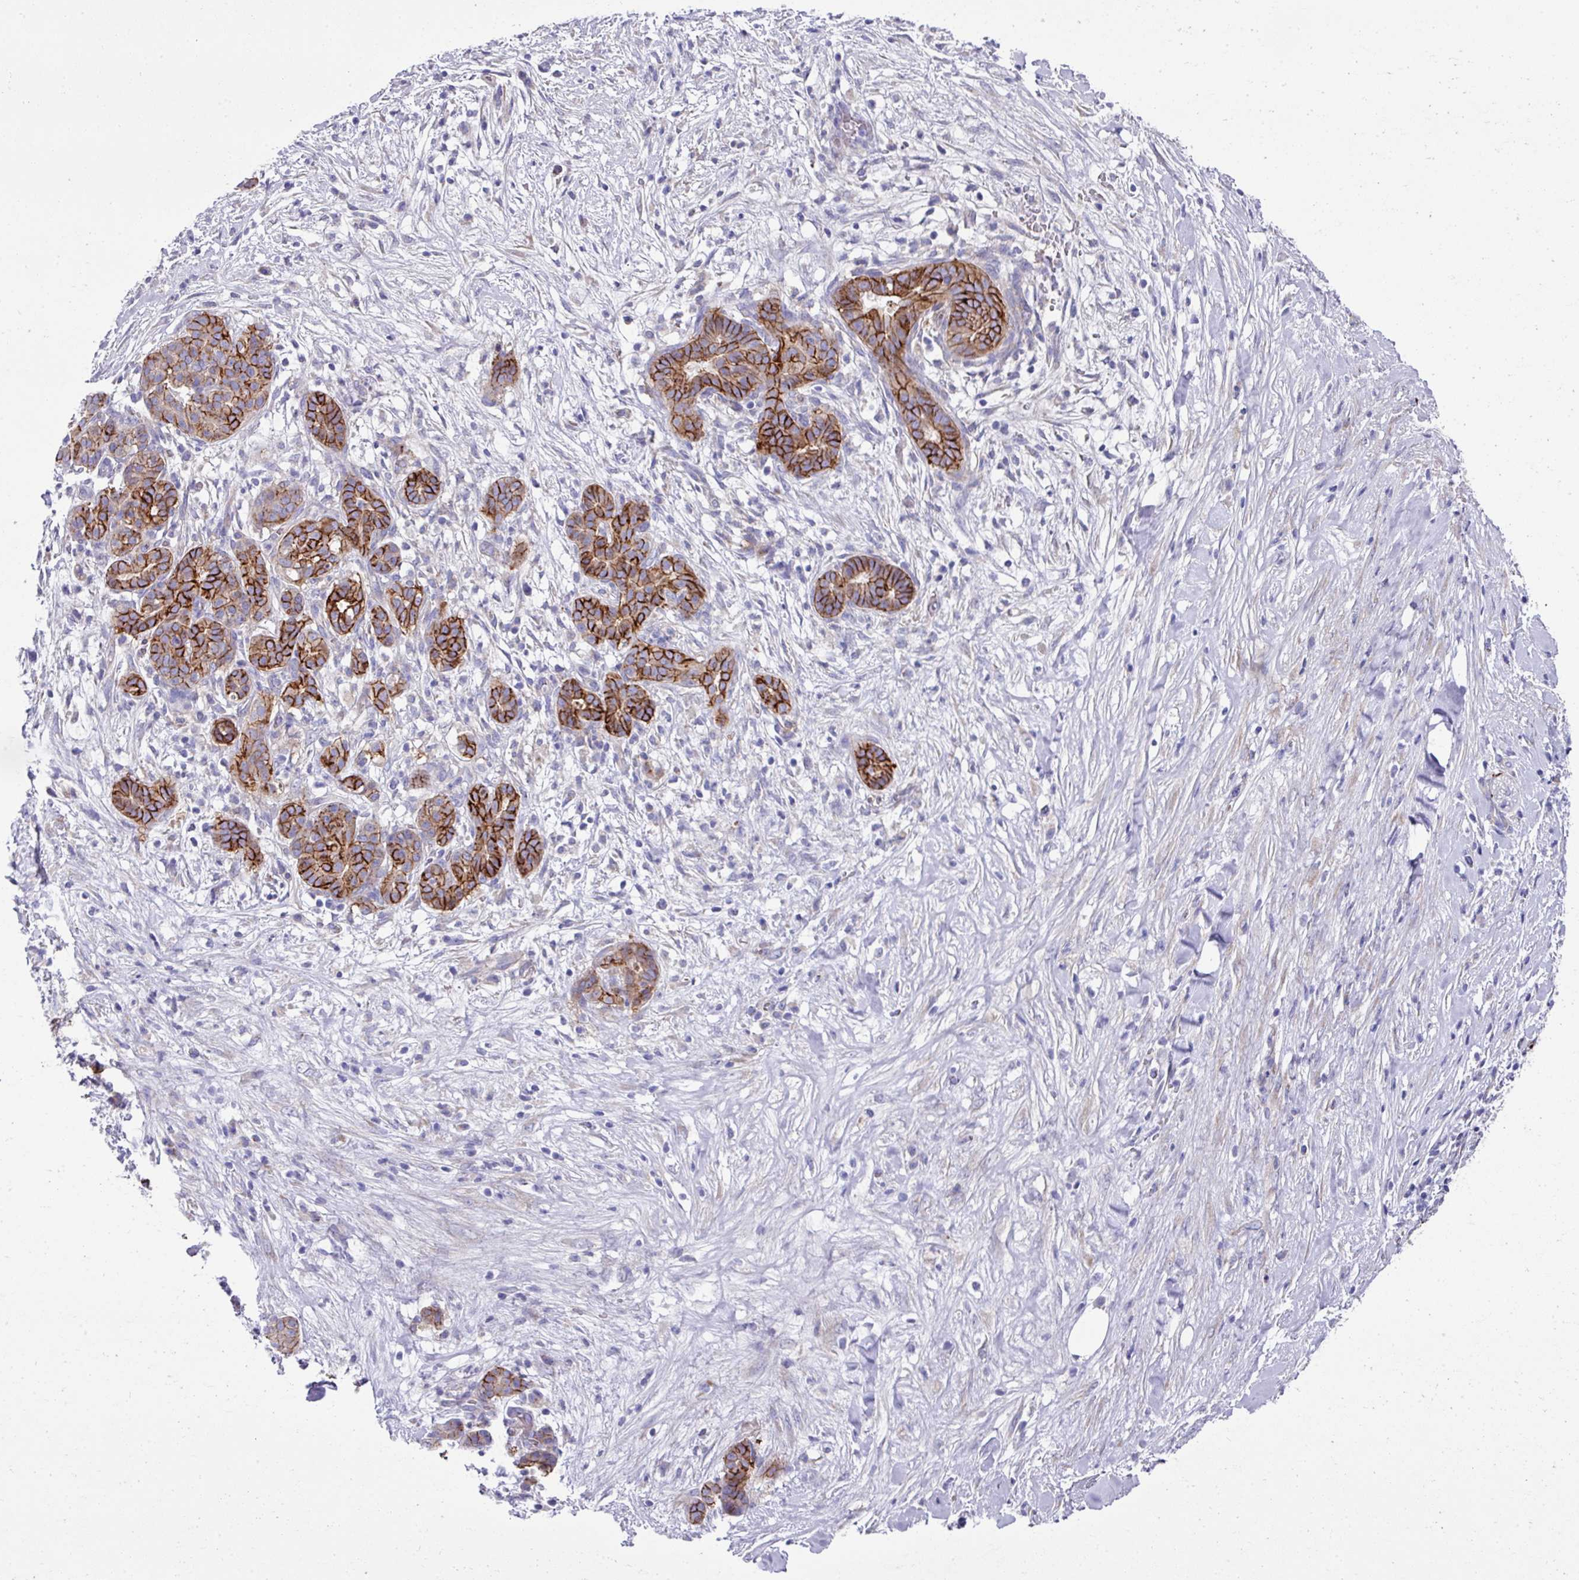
{"staining": {"intensity": "strong", "quantity": ">75%", "location": "cytoplasmic/membranous"}, "tissue": "pancreatic cancer", "cell_type": "Tumor cells", "image_type": "cancer", "snomed": [{"axis": "morphology", "description": "Adenocarcinoma, NOS"}, {"axis": "topography", "description": "Pancreas"}], "caption": "There is high levels of strong cytoplasmic/membranous staining in tumor cells of pancreatic cancer, as demonstrated by immunohistochemical staining (brown color).", "gene": "CLDN1", "patient": {"sex": "male", "age": 44}}